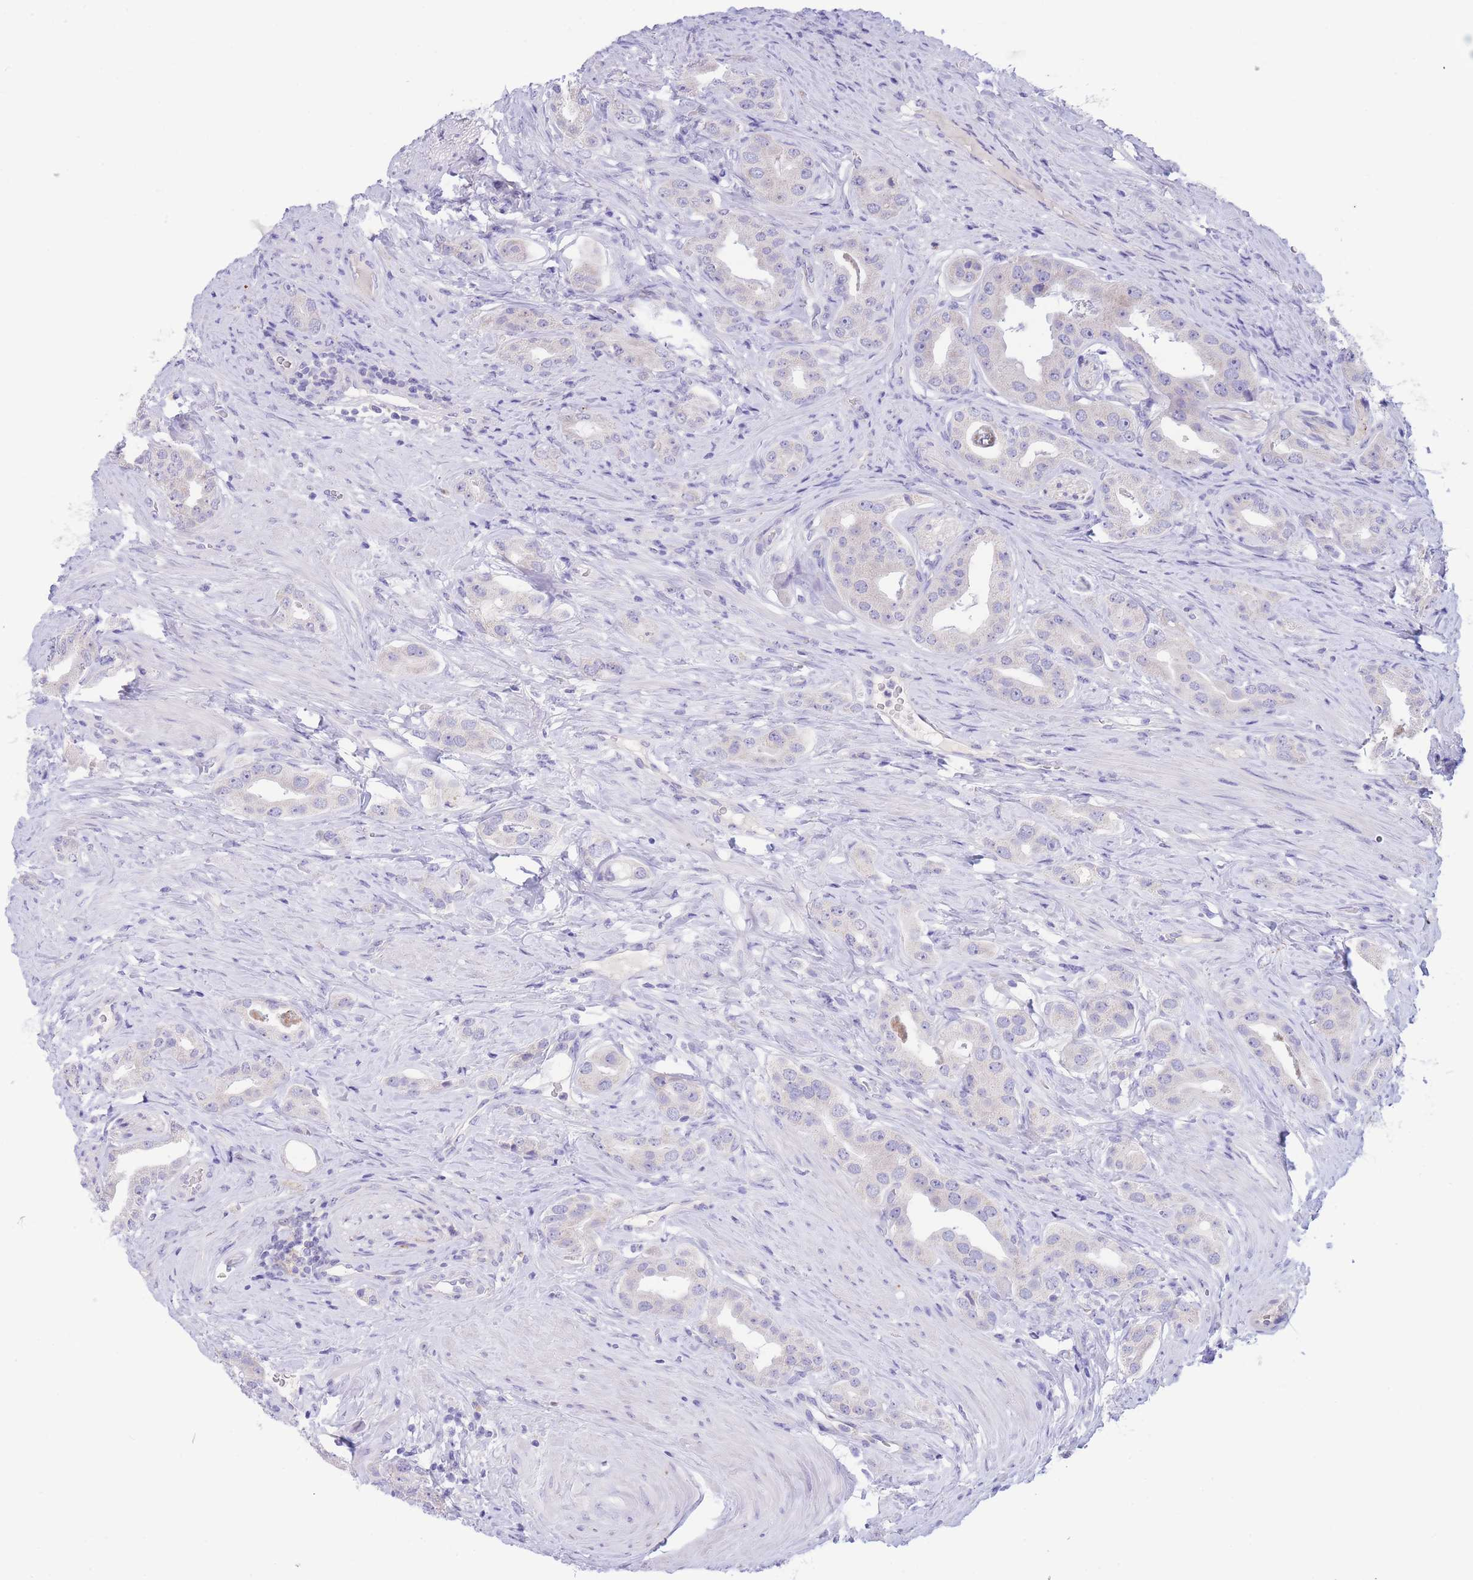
{"staining": {"intensity": "negative", "quantity": "none", "location": "none"}, "tissue": "prostate cancer", "cell_type": "Tumor cells", "image_type": "cancer", "snomed": [{"axis": "morphology", "description": "Adenocarcinoma, High grade"}, {"axis": "topography", "description": "Prostate"}], "caption": "This is an immunohistochemistry (IHC) micrograph of high-grade adenocarcinoma (prostate). There is no positivity in tumor cells.", "gene": "PCDHB3", "patient": {"sex": "male", "age": 63}}